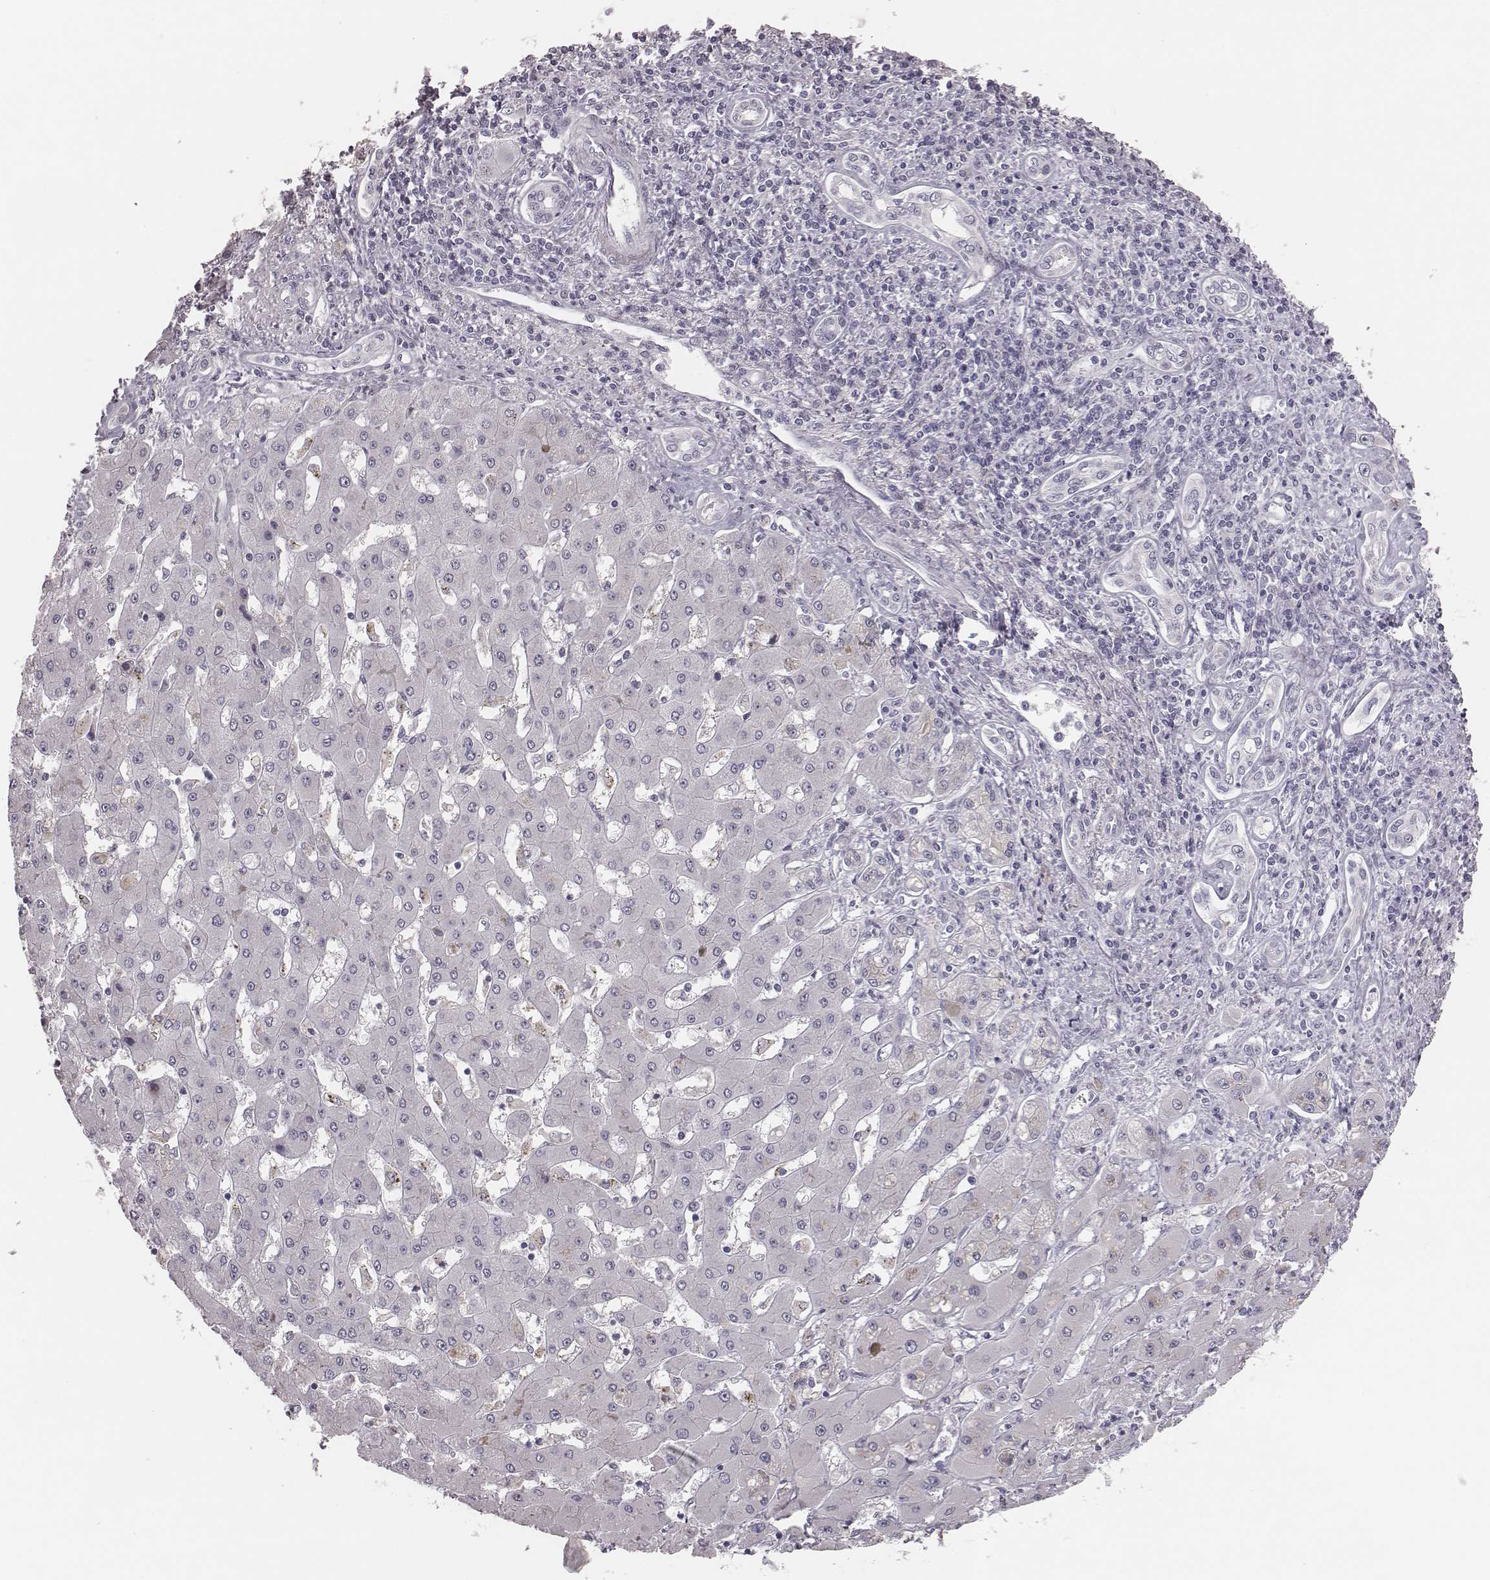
{"staining": {"intensity": "negative", "quantity": "none", "location": "none"}, "tissue": "liver cancer", "cell_type": "Tumor cells", "image_type": "cancer", "snomed": [{"axis": "morphology", "description": "Cholangiocarcinoma"}, {"axis": "topography", "description": "Liver"}], "caption": "DAB immunohistochemical staining of cholangiocarcinoma (liver) reveals no significant staining in tumor cells.", "gene": "CSHL1", "patient": {"sex": "male", "age": 67}}